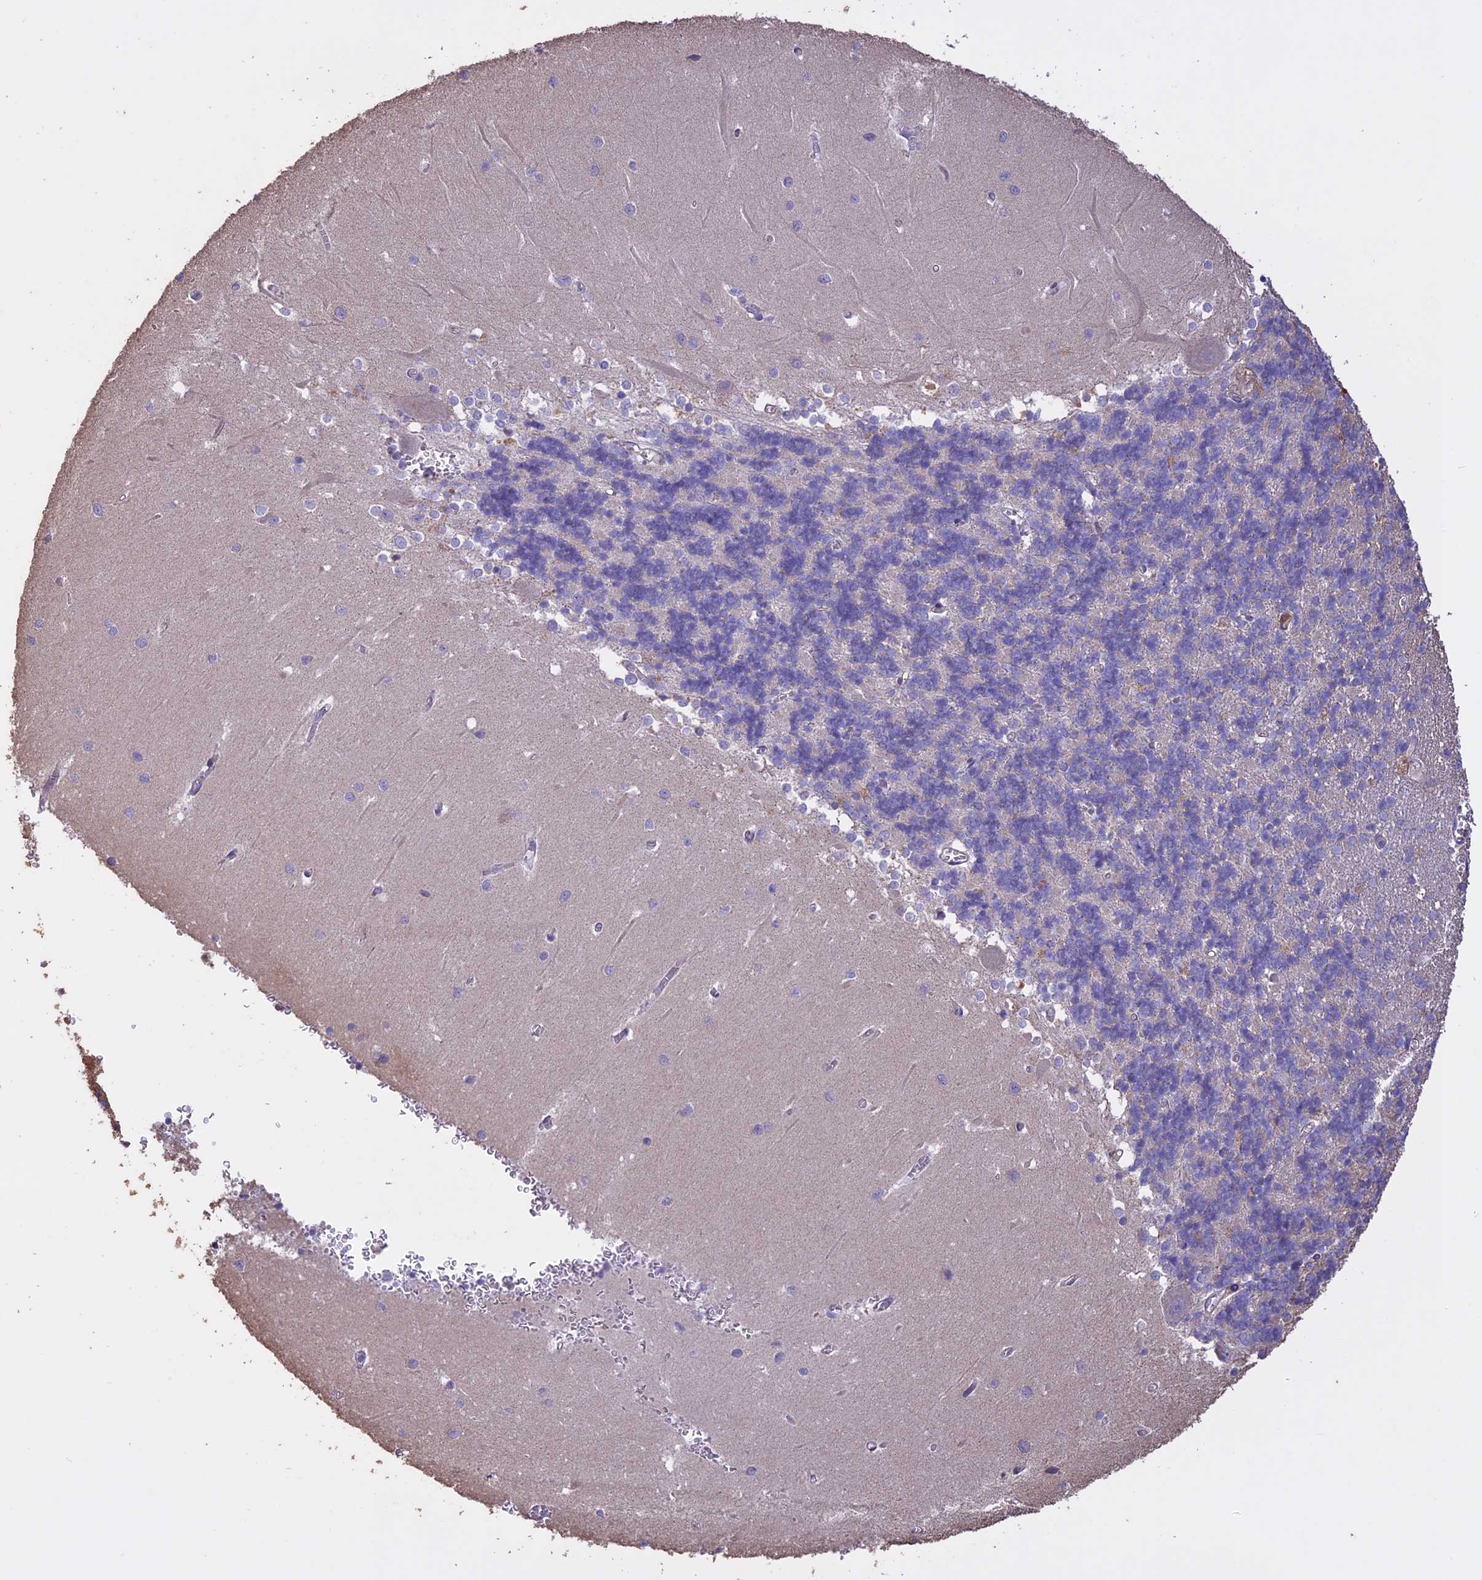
{"staining": {"intensity": "negative", "quantity": "none", "location": "none"}, "tissue": "cerebellum", "cell_type": "Cells in granular layer", "image_type": "normal", "snomed": [{"axis": "morphology", "description": "Normal tissue, NOS"}, {"axis": "topography", "description": "Cerebellum"}], "caption": "Cells in granular layer show no significant protein positivity in unremarkable cerebellum. (Brightfield microscopy of DAB (3,3'-diaminobenzidine) immunohistochemistry at high magnification).", "gene": "CCDC148", "patient": {"sex": "male", "age": 37}}